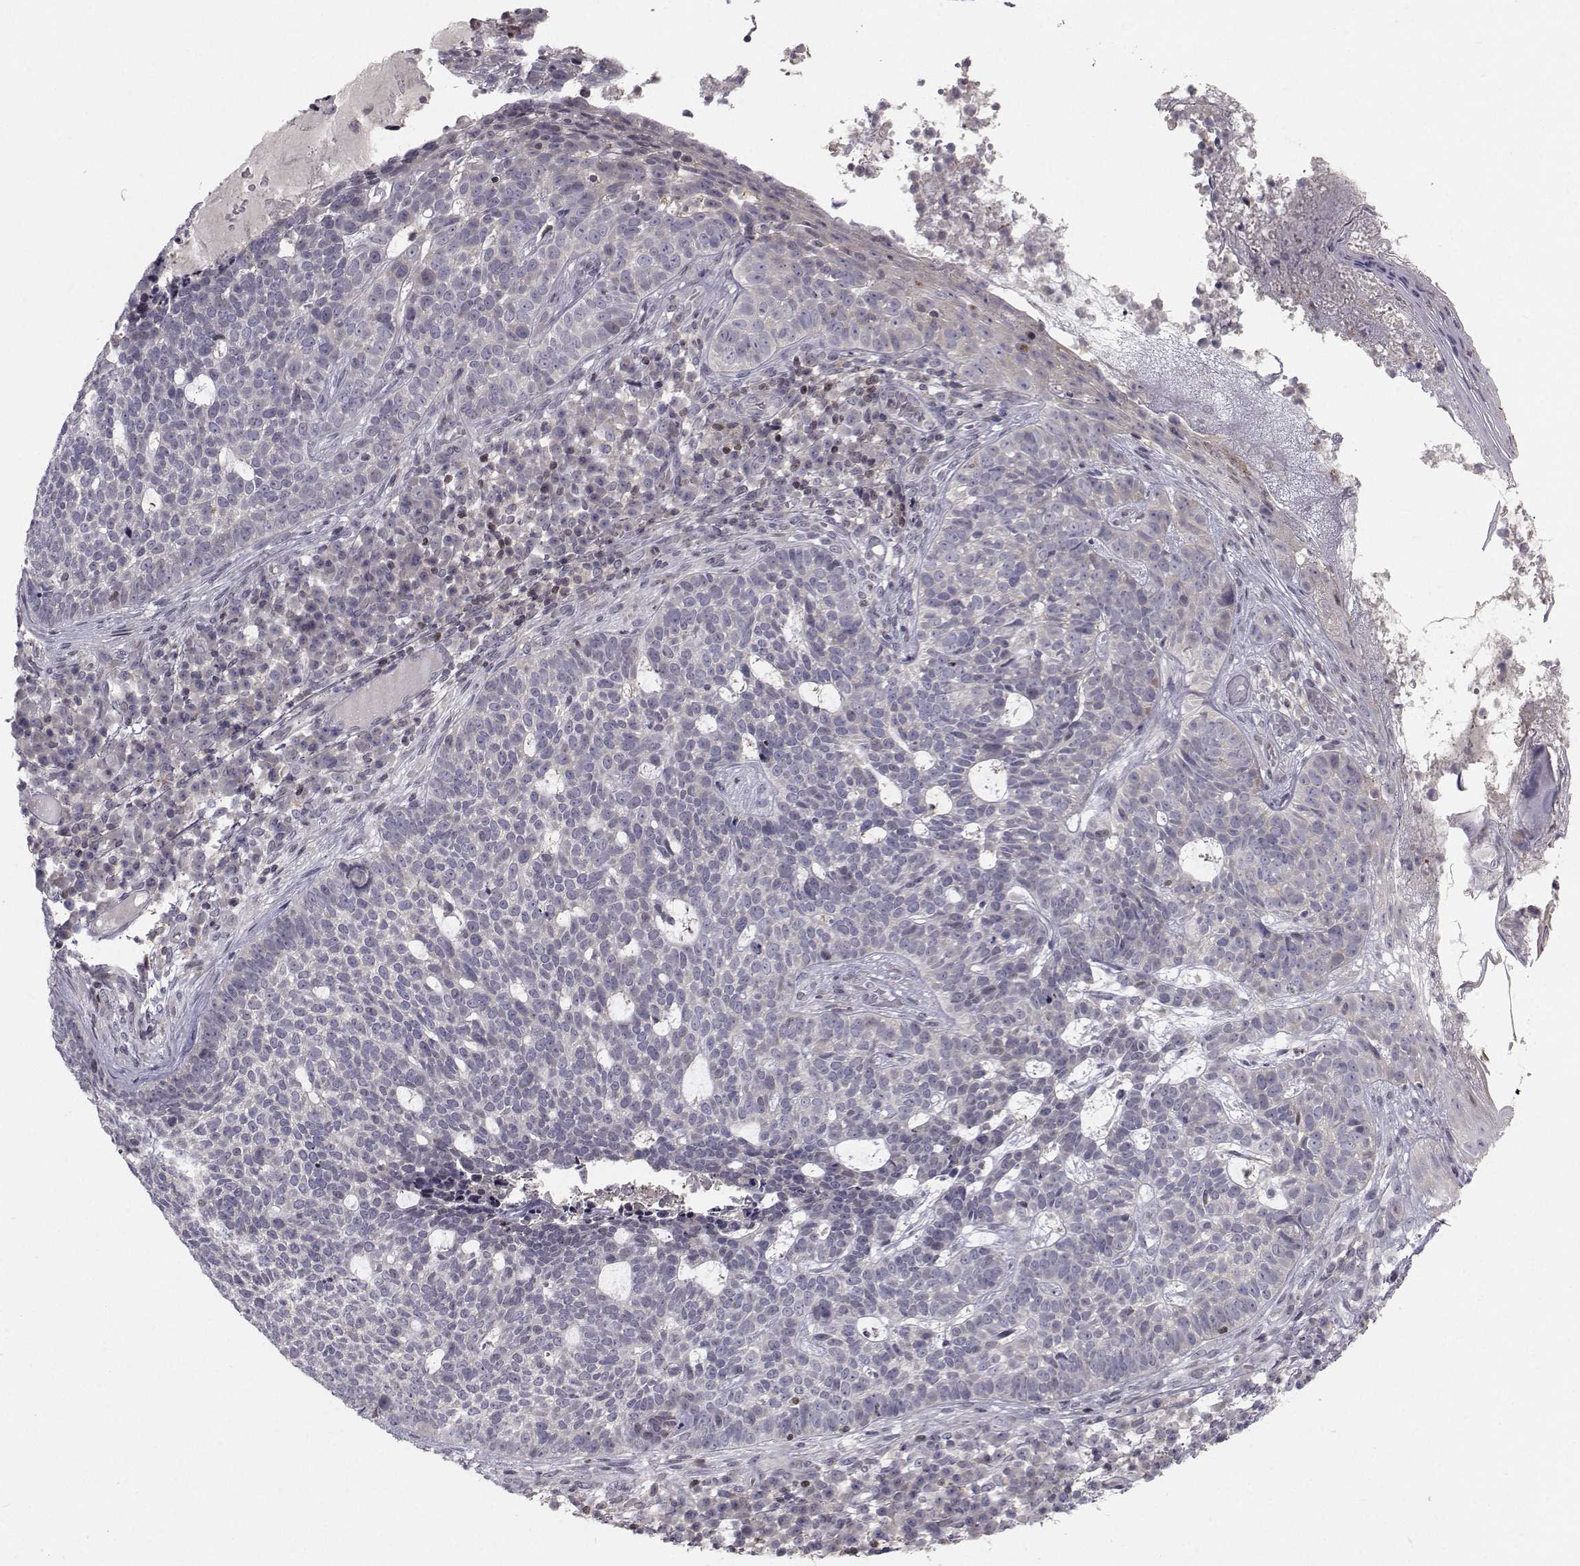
{"staining": {"intensity": "negative", "quantity": "none", "location": "none"}, "tissue": "skin cancer", "cell_type": "Tumor cells", "image_type": "cancer", "snomed": [{"axis": "morphology", "description": "Basal cell carcinoma"}, {"axis": "topography", "description": "Skin"}], "caption": "Photomicrograph shows no protein positivity in tumor cells of skin basal cell carcinoma tissue.", "gene": "PCP4L1", "patient": {"sex": "female", "age": 69}}